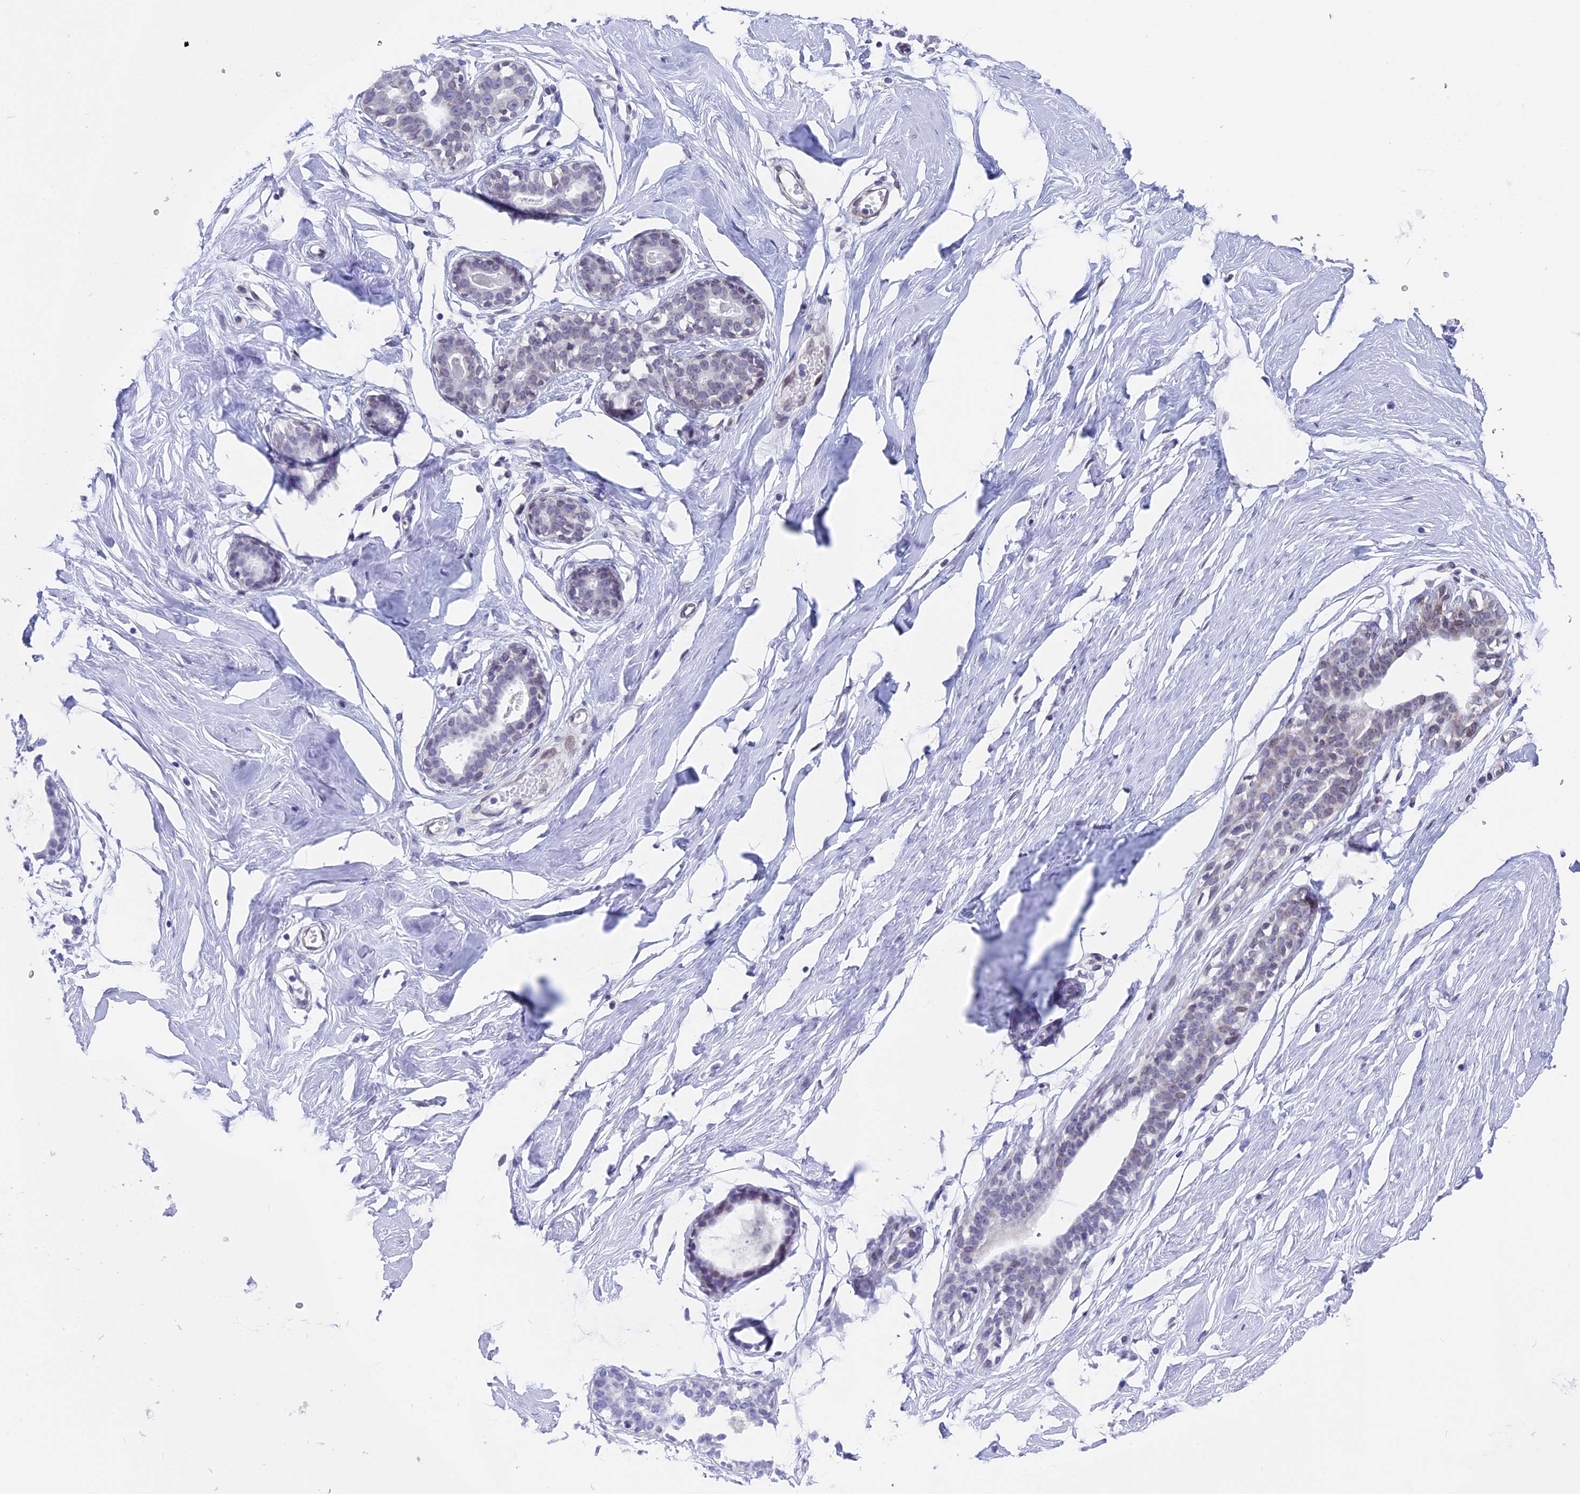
{"staining": {"intensity": "weak", "quantity": "25%-75%", "location": "cytoplasmic/membranous"}, "tissue": "breast", "cell_type": "Adipocytes", "image_type": "normal", "snomed": [{"axis": "morphology", "description": "Normal tissue, NOS"}, {"axis": "morphology", "description": "Adenoma, NOS"}, {"axis": "topography", "description": "Breast"}], "caption": "A brown stain shows weak cytoplasmic/membranous expression of a protein in adipocytes of unremarkable human breast. (brown staining indicates protein expression, while blue staining denotes nuclei).", "gene": "PTCHD4", "patient": {"sex": "female", "age": 23}}